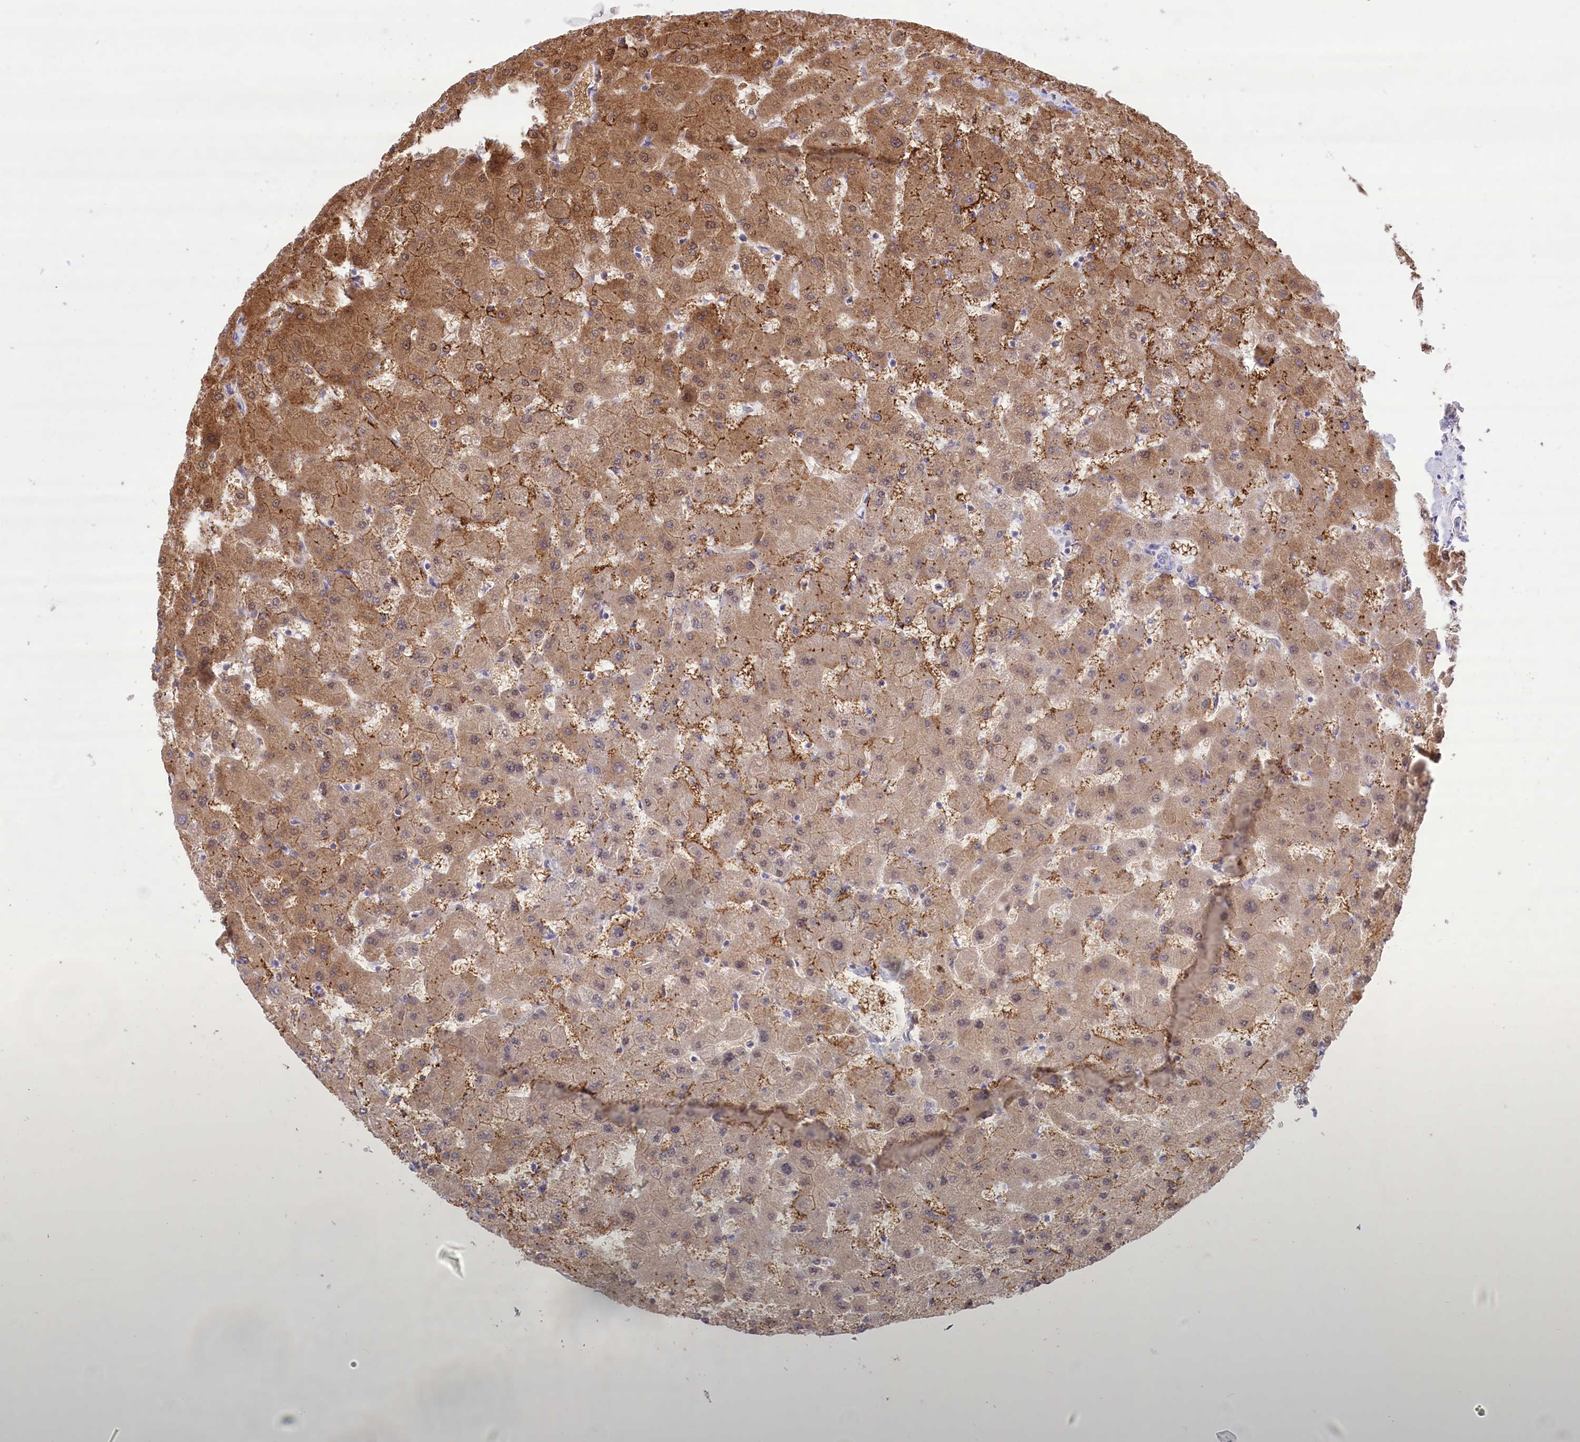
{"staining": {"intensity": "negative", "quantity": "none", "location": "none"}, "tissue": "liver", "cell_type": "Cholangiocytes", "image_type": "normal", "snomed": [{"axis": "morphology", "description": "Normal tissue, NOS"}, {"axis": "topography", "description": "Liver"}], "caption": "An image of human liver is negative for staining in cholangiocytes. (Stains: DAB (3,3'-diaminobenzidine) IHC with hematoxylin counter stain, Microscopy: brightfield microscopy at high magnification).", "gene": "PBLD", "patient": {"sex": "female", "age": 63}}